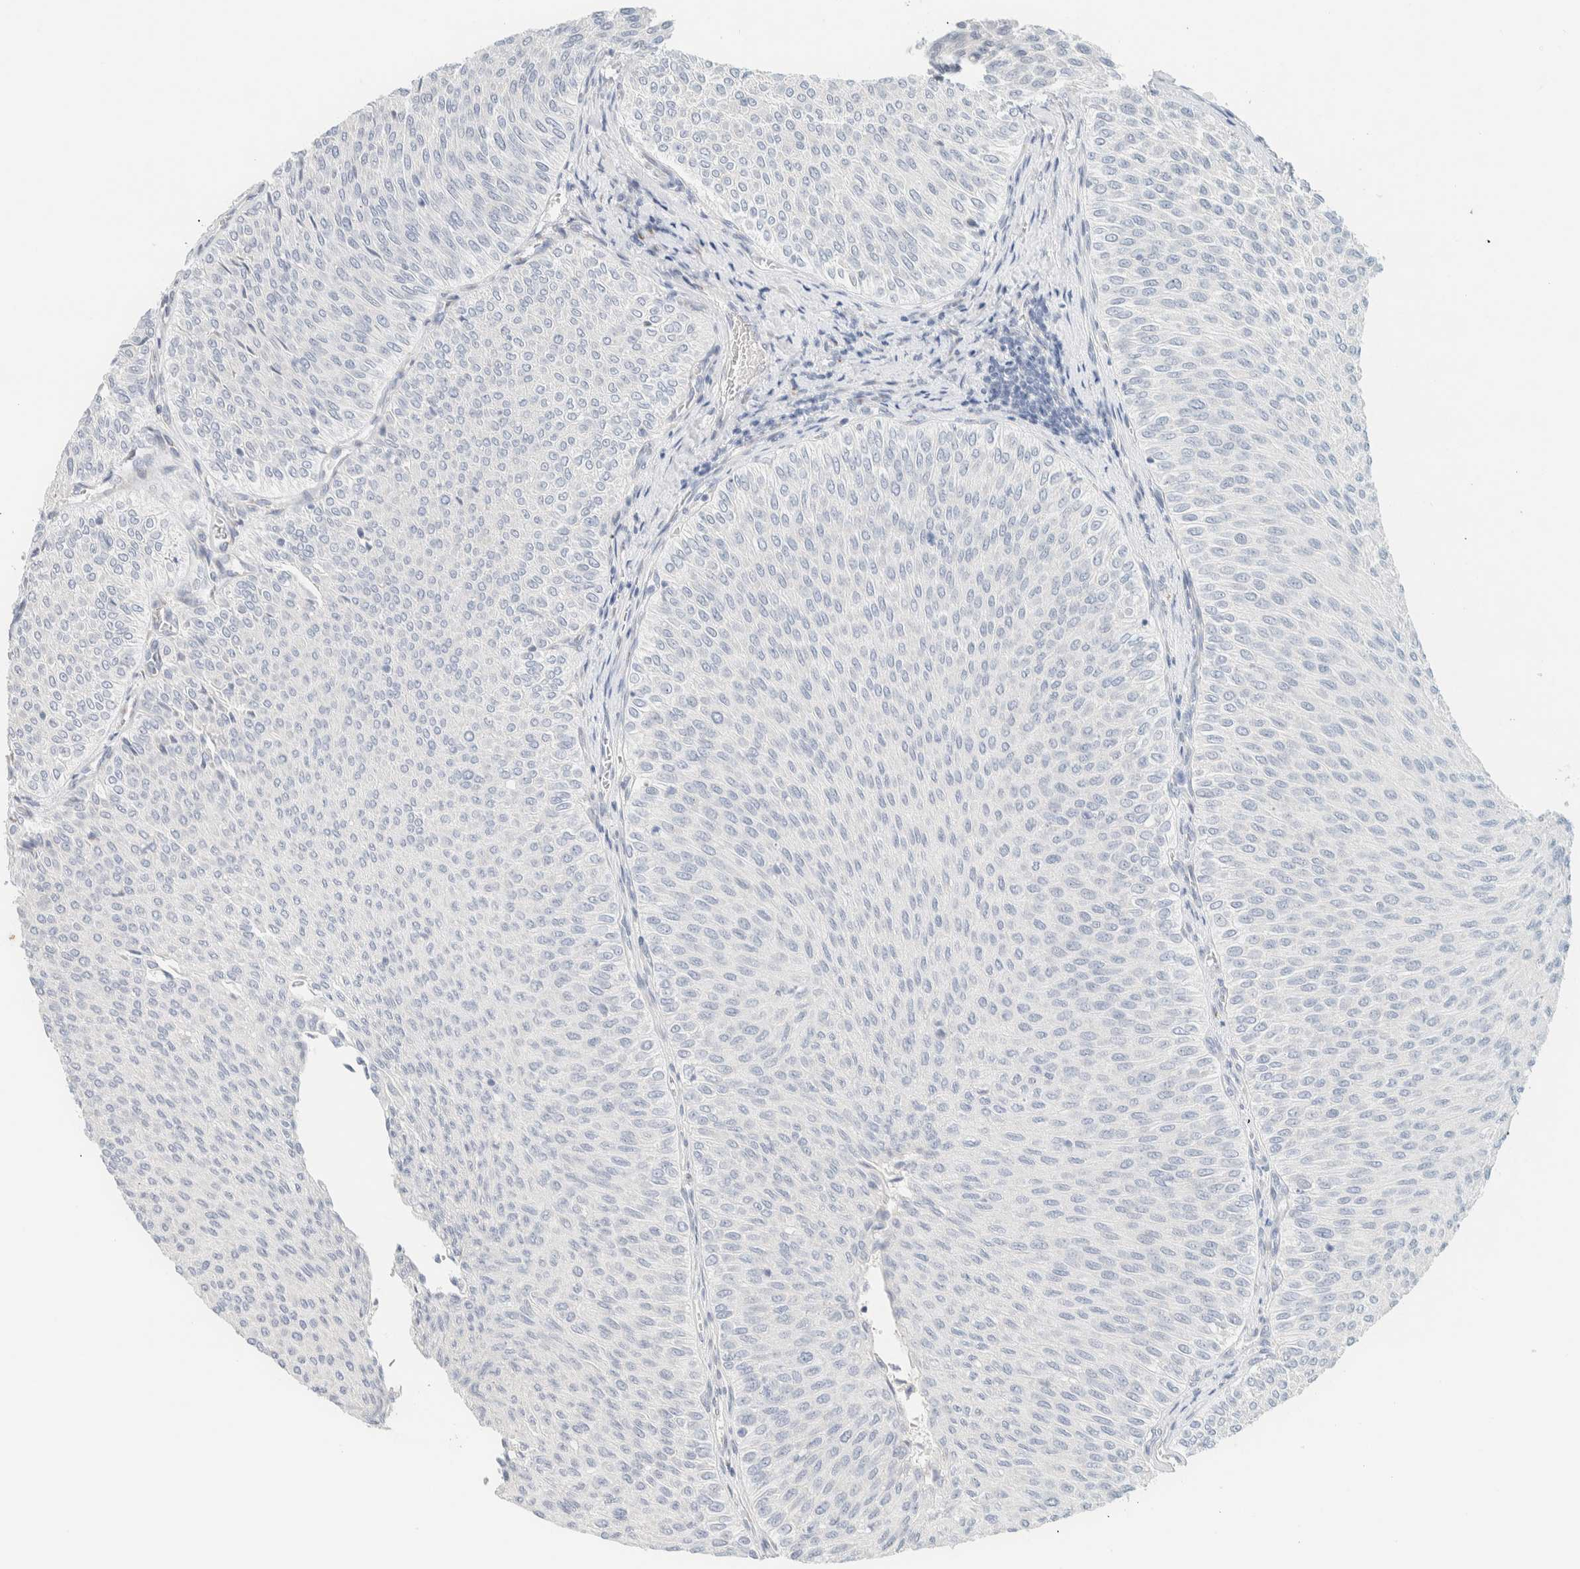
{"staining": {"intensity": "negative", "quantity": "none", "location": "none"}, "tissue": "urothelial cancer", "cell_type": "Tumor cells", "image_type": "cancer", "snomed": [{"axis": "morphology", "description": "Urothelial carcinoma, Low grade"}, {"axis": "topography", "description": "Urinary bladder"}], "caption": "Urothelial carcinoma (low-grade) stained for a protein using immunohistochemistry reveals no positivity tumor cells.", "gene": "SPNS3", "patient": {"sex": "male", "age": 78}}